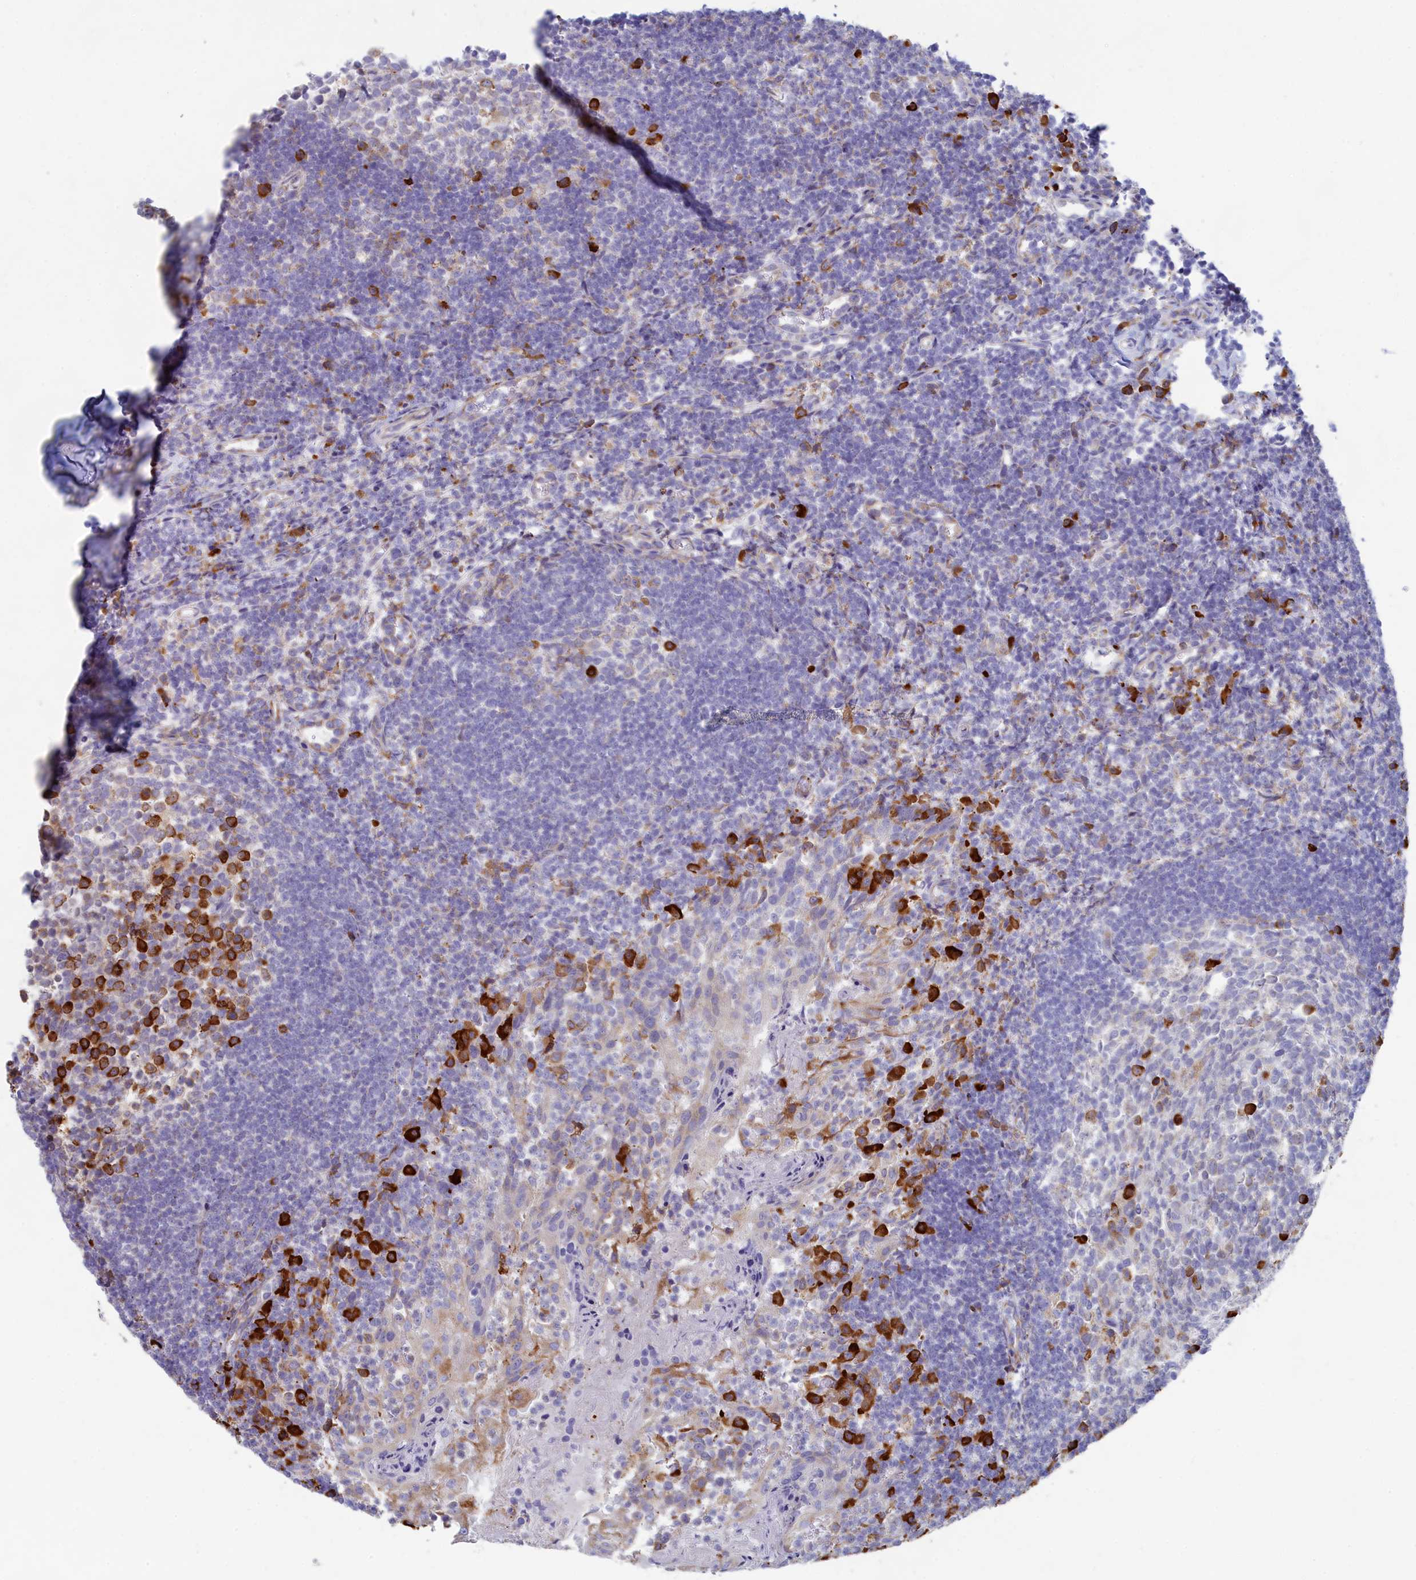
{"staining": {"intensity": "strong", "quantity": "<25%", "location": "cytoplasmic/membranous"}, "tissue": "tonsil", "cell_type": "Germinal center cells", "image_type": "normal", "snomed": [{"axis": "morphology", "description": "Normal tissue, NOS"}, {"axis": "topography", "description": "Tonsil"}], "caption": "A photomicrograph of human tonsil stained for a protein shows strong cytoplasmic/membranous brown staining in germinal center cells.", "gene": "WDR35", "patient": {"sex": "female", "age": 10}}